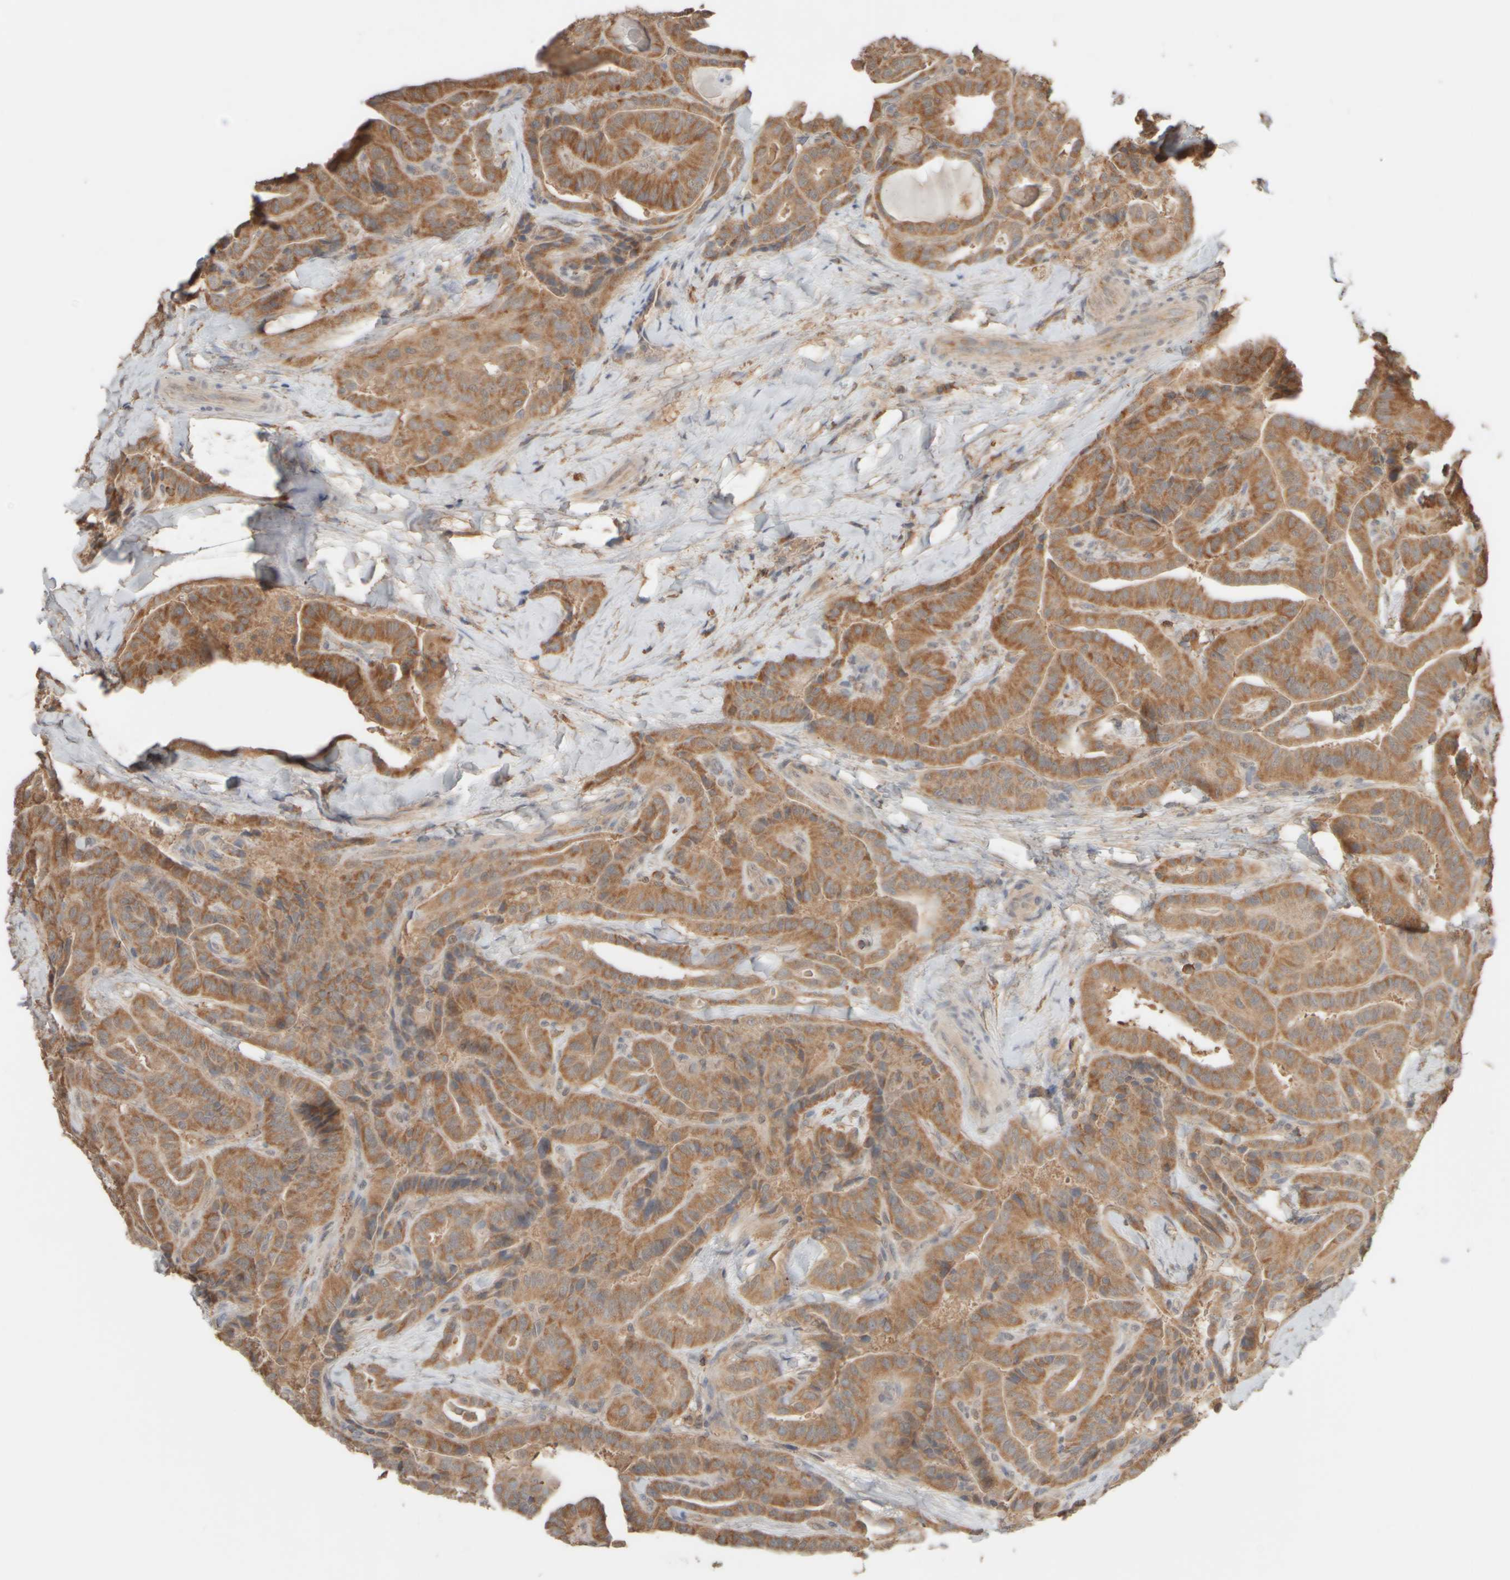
{"staining": {"intensity": "strong", "quantity": "25%-75%", "location": "cytoplasmic/membranous"}, "tissue": "thyroid cancer", "cell_type": "Tumor cells", "image_type": "cancer", "snomed": [{"axis": "morphology", "description": "Papillary adenocarcinoma, NOS"}, {"axis": "topography", "description": "Thyroid gland"}], "caption": "Human thyroid papillary adenocarcinoma stained with a protein marker exhibits strong staining in tumor cells.", "gene": "EIF2B3", "patient": {"sex": "male", "age": 77}}